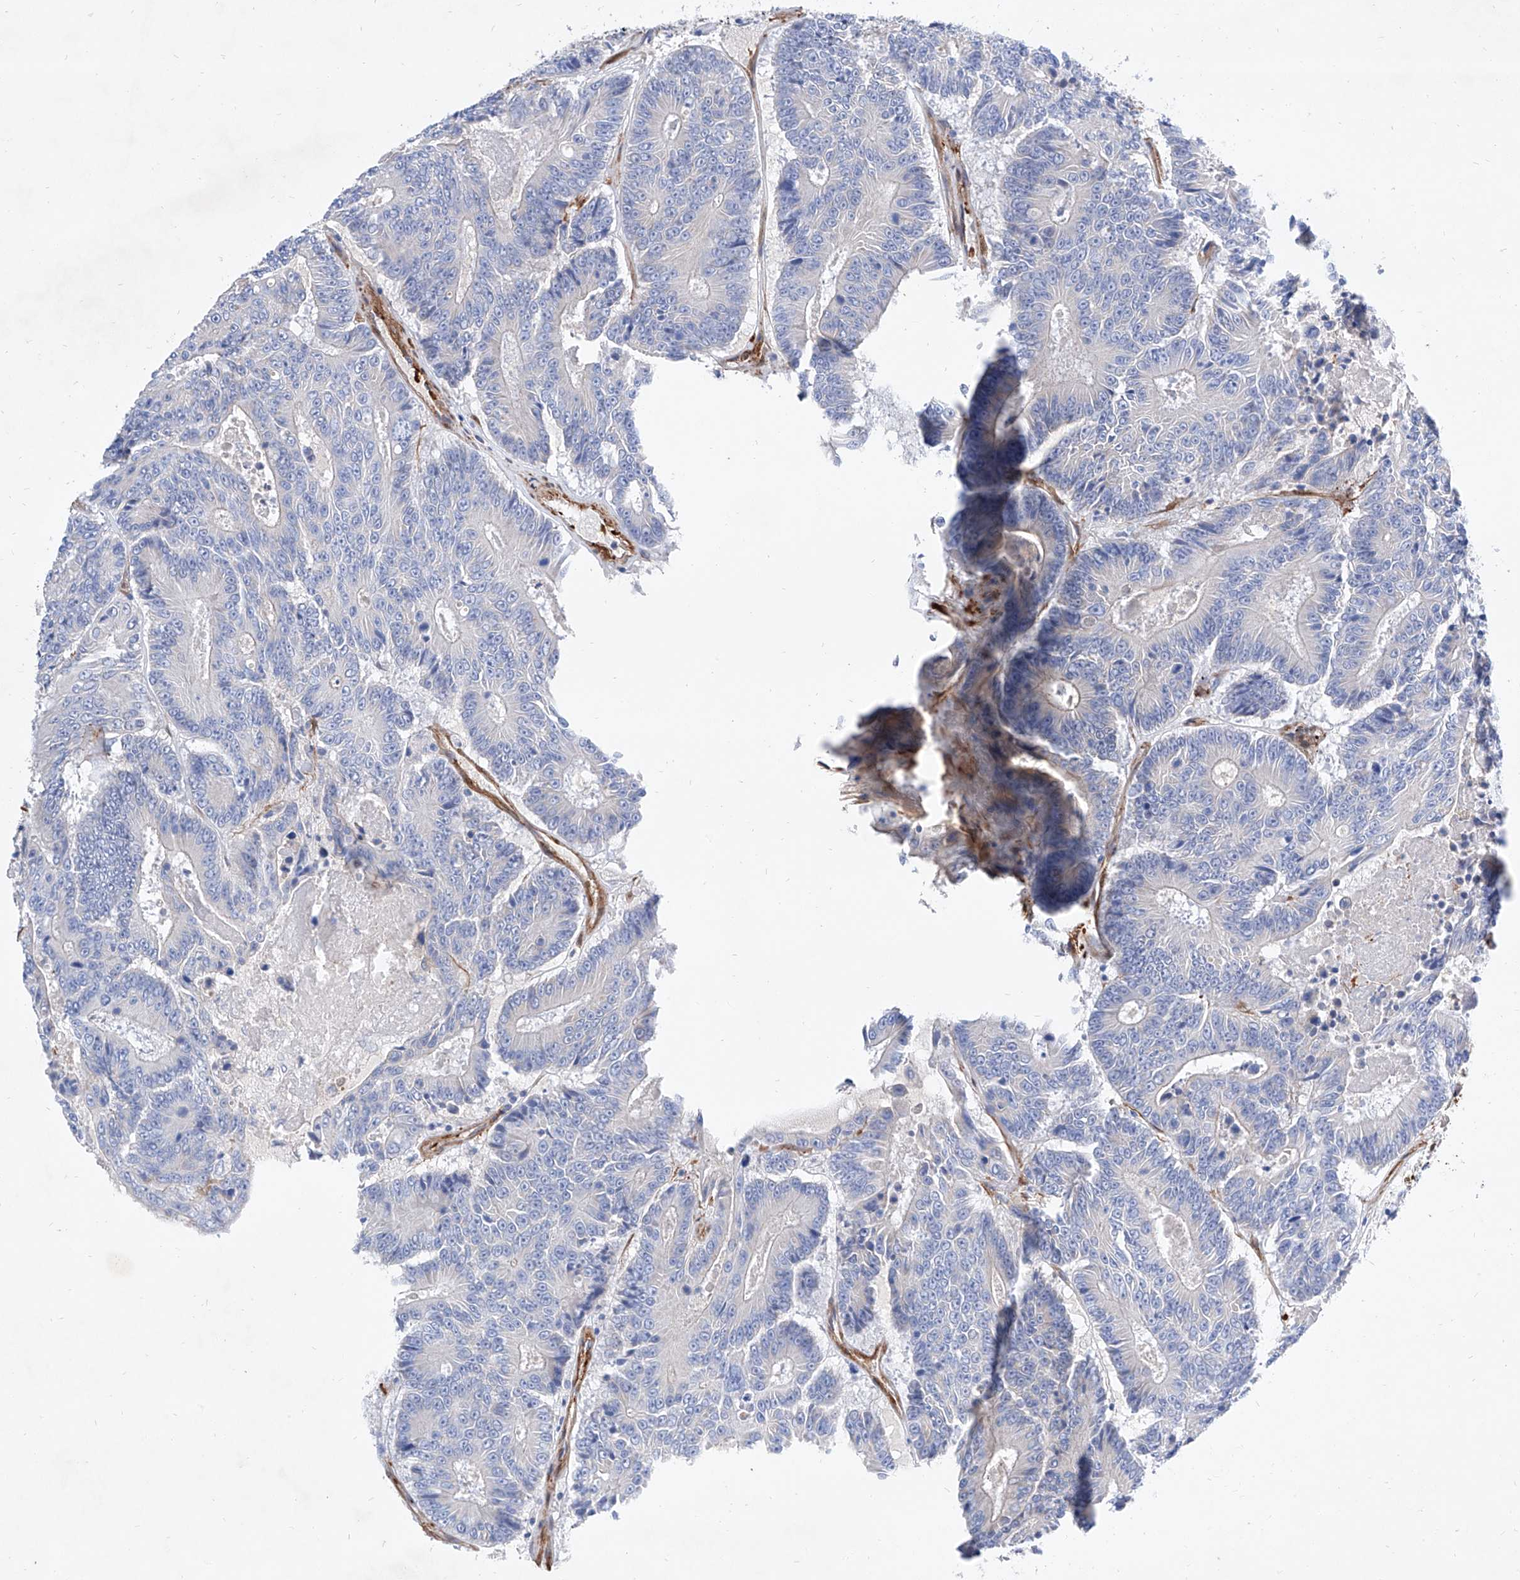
{"staining": {"intensity": "negative", "quantity": "none", "location": "none"}, "tissue": "colorectal cancer", "cell_type": "Tumor cells", "image_type": "cancer", "snomed": [{"axis": "morphology", "description": "Adenocarcinoma, NOS"}, {"axis": "topography", "description": "Colon"}], "caption": "Immunohistochemistry (IHC) micrograph of neoplastic tissue: human adenocarcinoma (colorectal) stained with DAB (3,3'-diaminobenzidine) shows no significant protein staining in tumor cells.", "gene": "TAS2R60", "patient": {"sex": "male", "age": 83}}